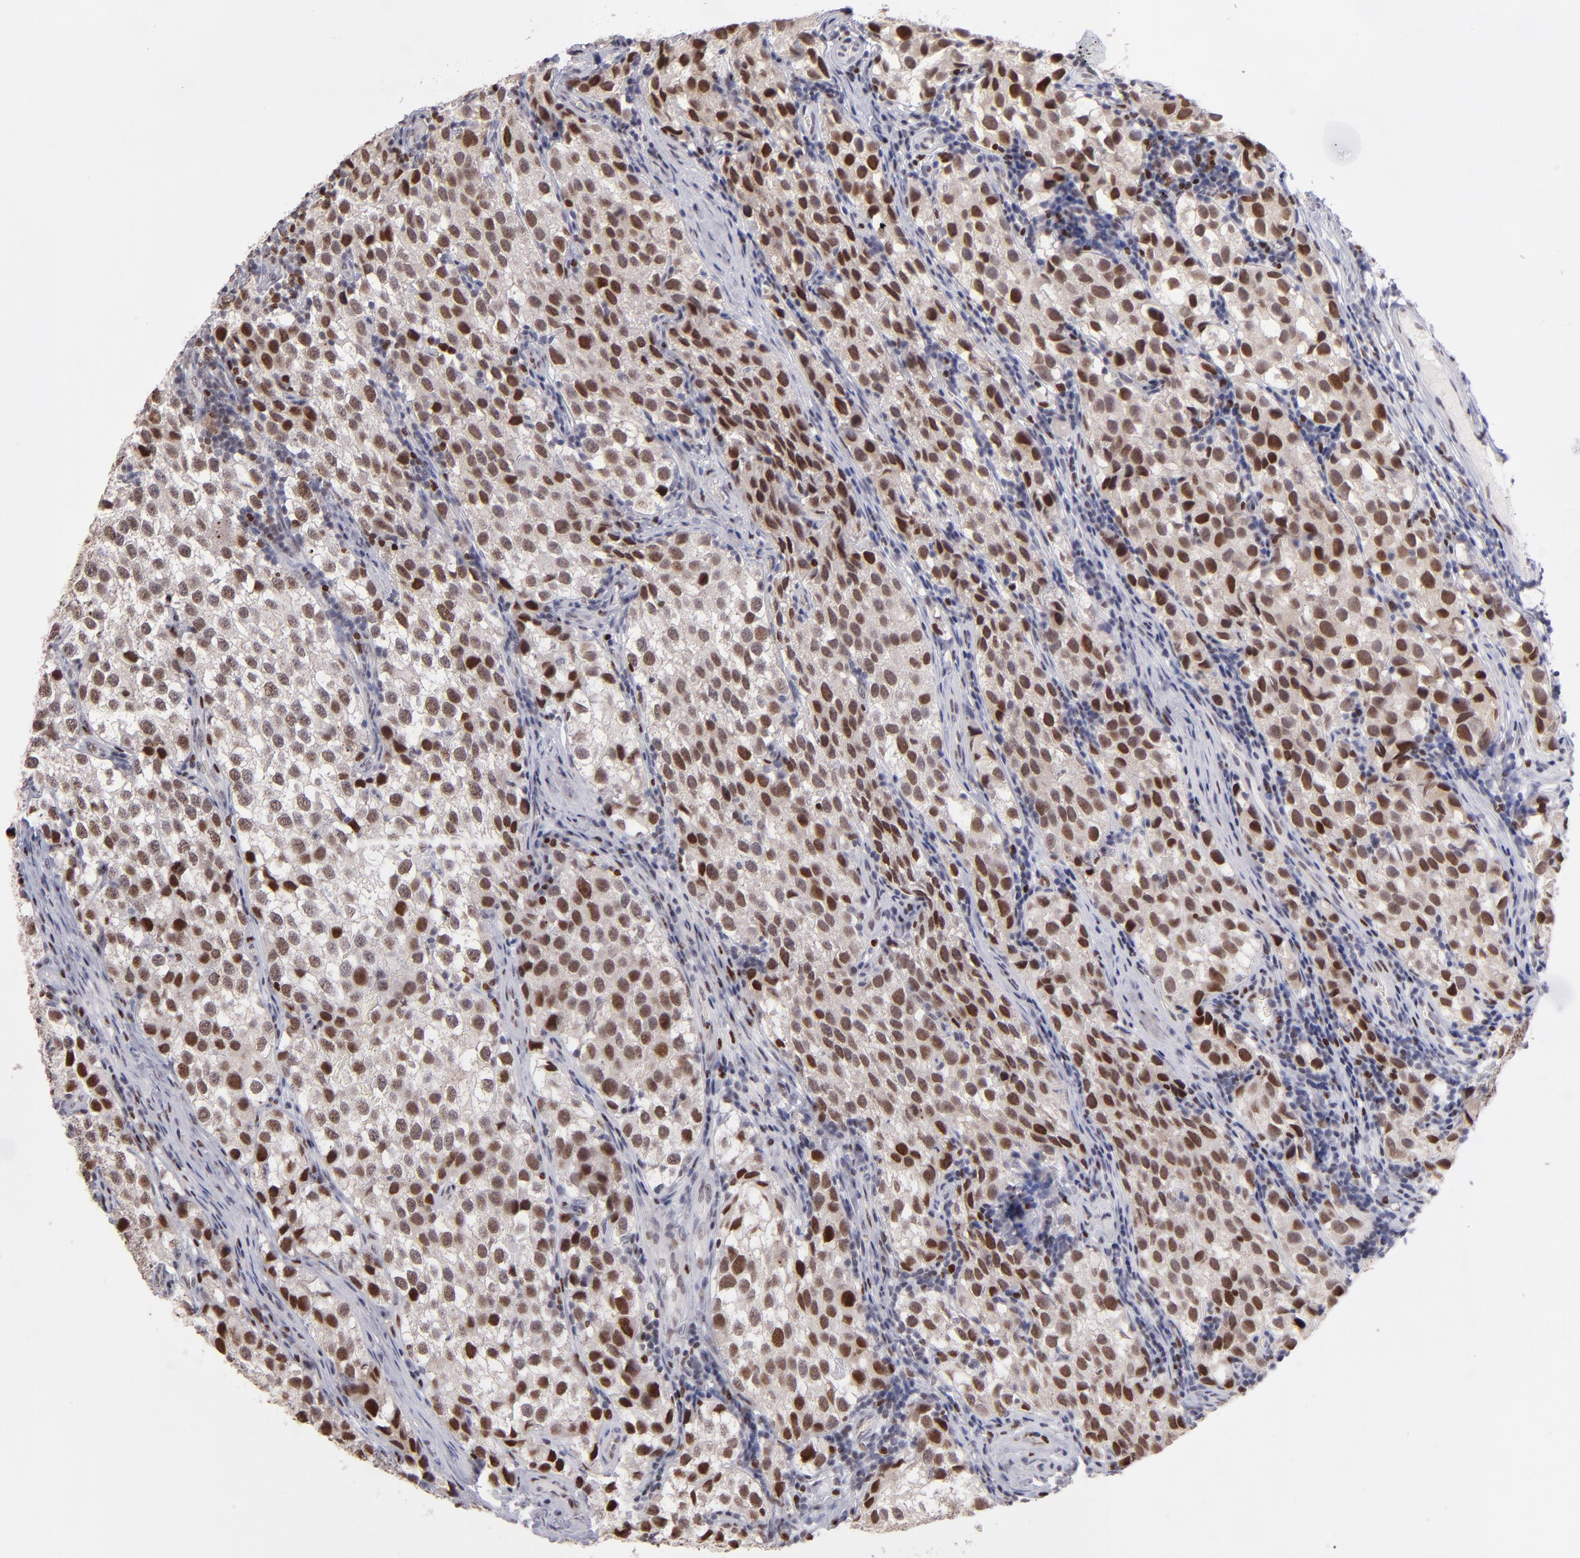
{"staining": {"intensity": "strong", "quantity": ">75%", "location": "nuclear"}, "tissue": "testis cancer", "cell_type": "Tumor cells", "image_type": "cancer", "snomed": [{"axis": "morphology", "description": "Seminoma, NOS"}, {"axis": "topography", "description": "Testis"}], "caption": "Tumor cells show high levels of strong nuclear expression in about >75% of cells in human testis cancer.", "gene": "POLA1", "patient": {"sex": "male", "age": 39}}